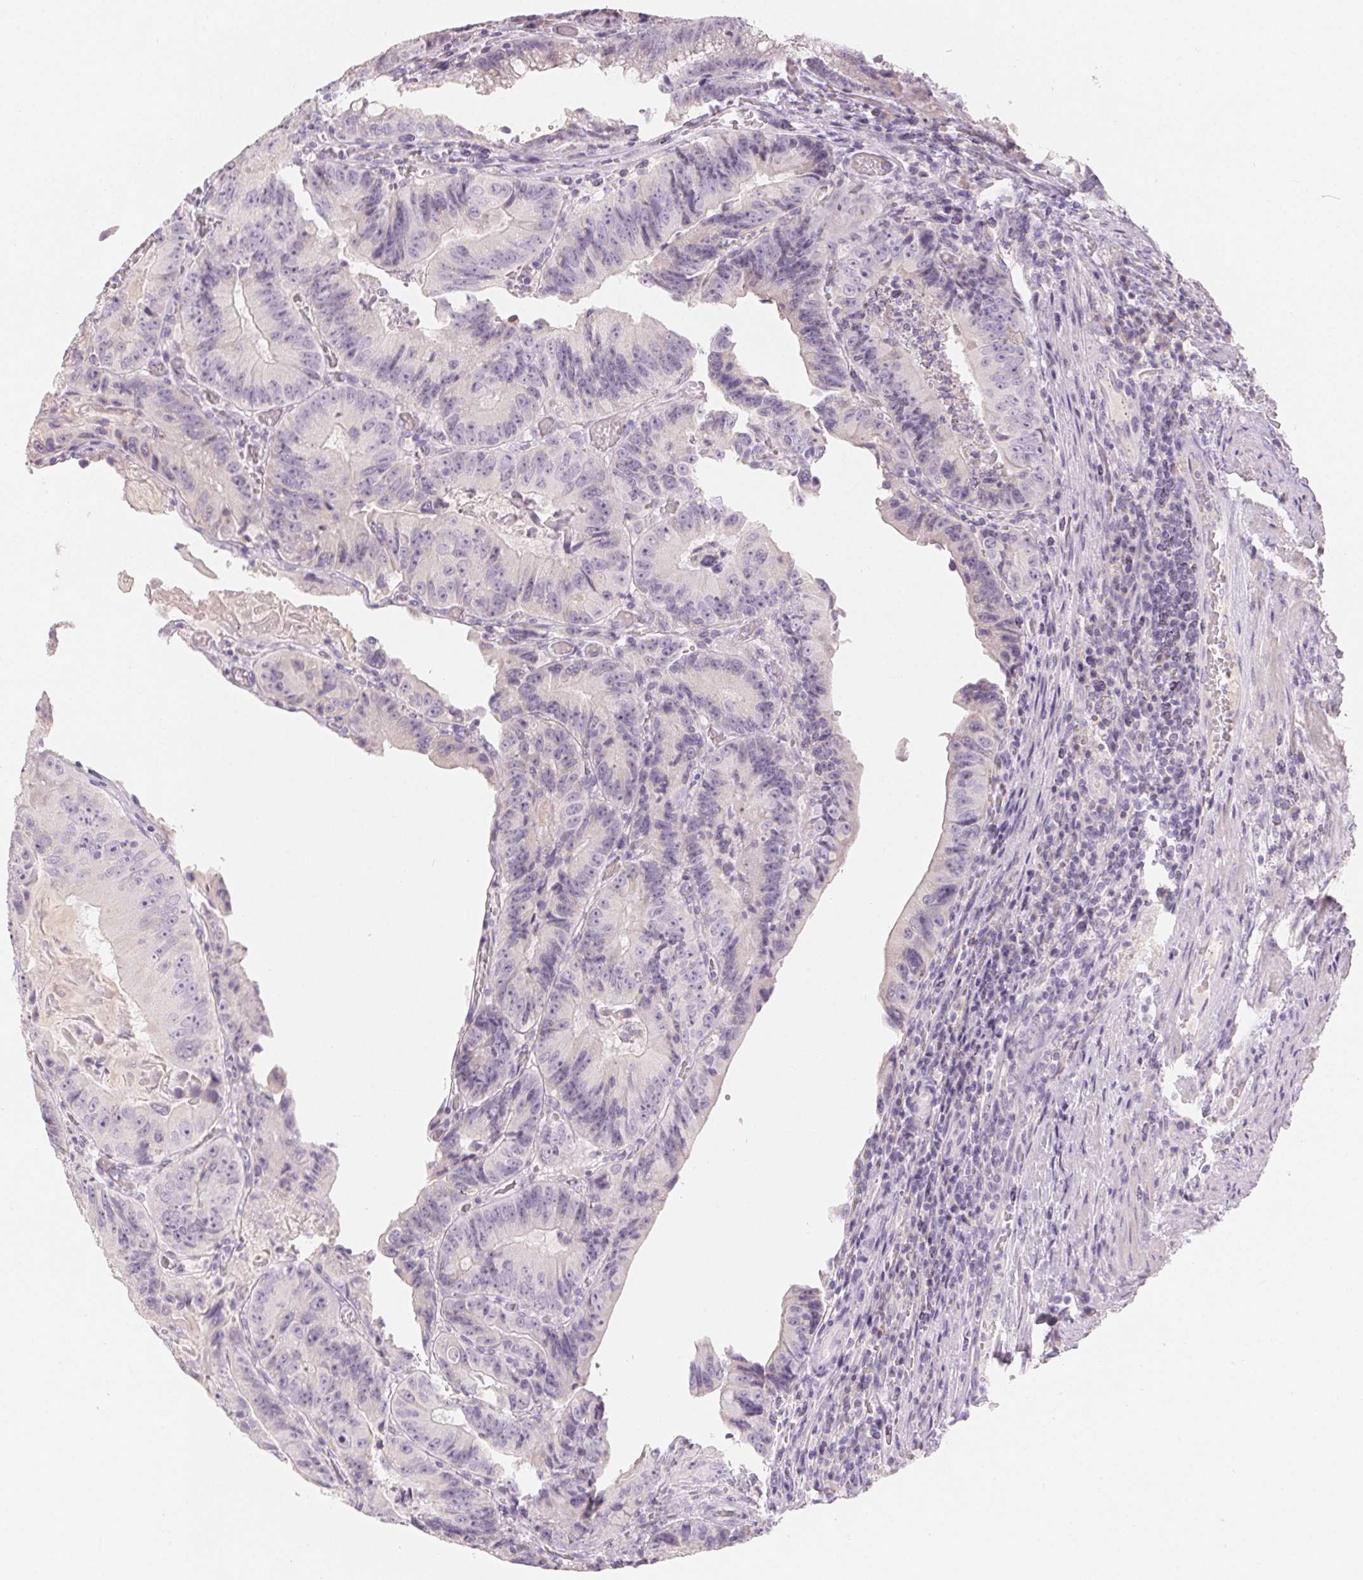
{"staining": {"intensity": "negative", "quantity": "none", "location": "none"}, "tissue": "colorectal cancer", "cell_type": "Tumor cells", "image_type": "cancer", "snomed": [{"axis": "morphology", "description": "Adenocarcinoma, NOS"}, {"axis": "topography", "description": "Colon"}], "caption": "The IHC image has no significant expression in tumor cells of colorectal cancer tissue. (Stains: DAB (3,3'-diaminobenzidine) immunohistochemistry (IHC) with hematoxylin counter stain, Microscopy: brightfield microscopy at high magnification).", "gene": "MIOX", "patient": {"sex": "female", "age": 86}}